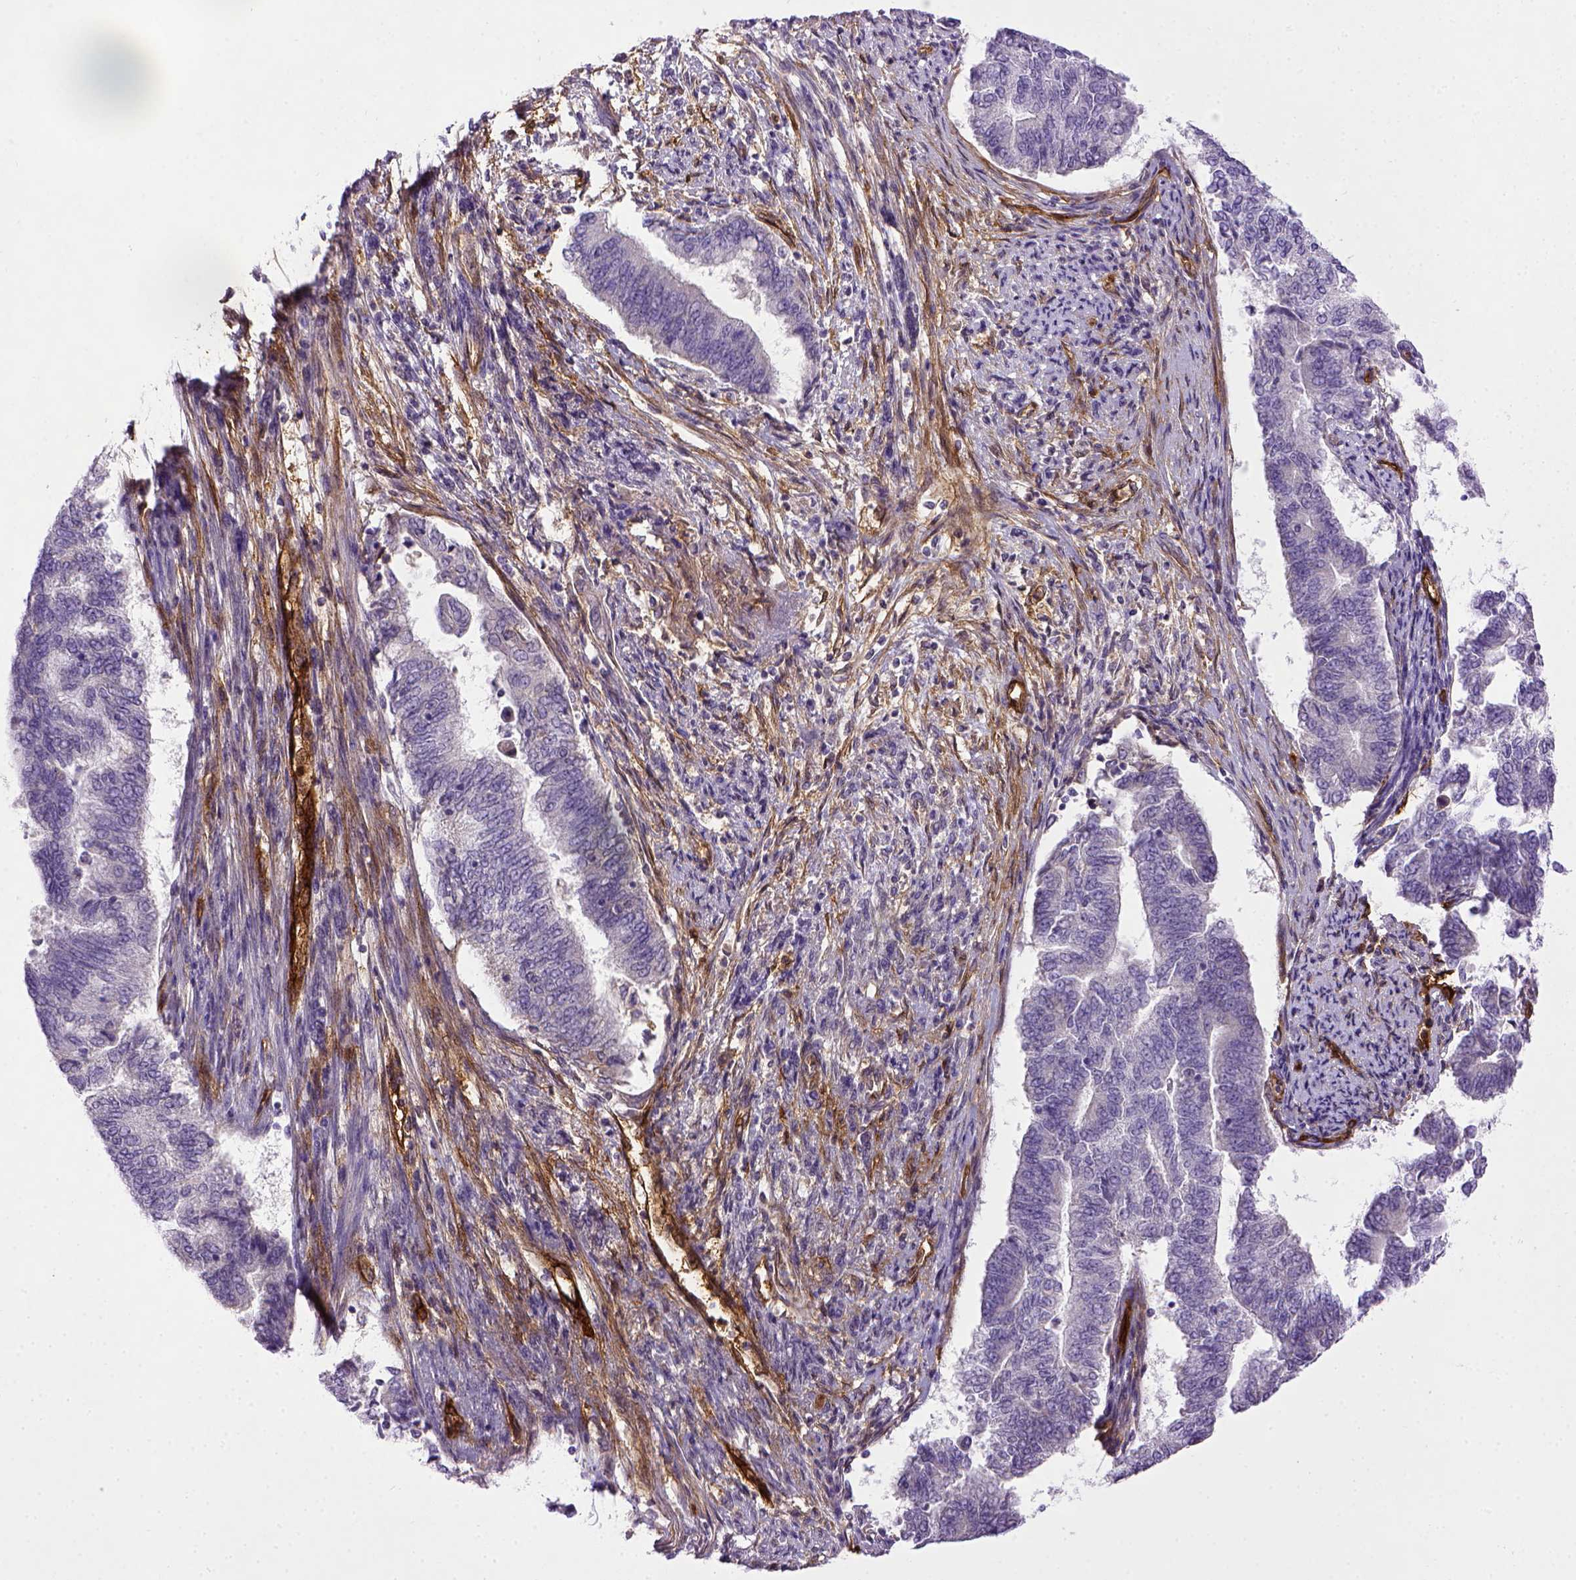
{"staining": {"intensity": "negative", "quantity": "none", "location": "none"}, "tissue": "endometrial cancer", "cell_type": "Tumor cells", "image_type": "cancer", "snomed": [{"axis": "morphology", "description": "Adenocarcinoma, NOS"}, {"axis": "topography", "description": "Endometrium"}], "caption": "Immunohistochemistry of endometrial cancer reveals no positivity in tumor cells.", "gene": "ENG", "patient": {"sex": "female", "age": 65}}